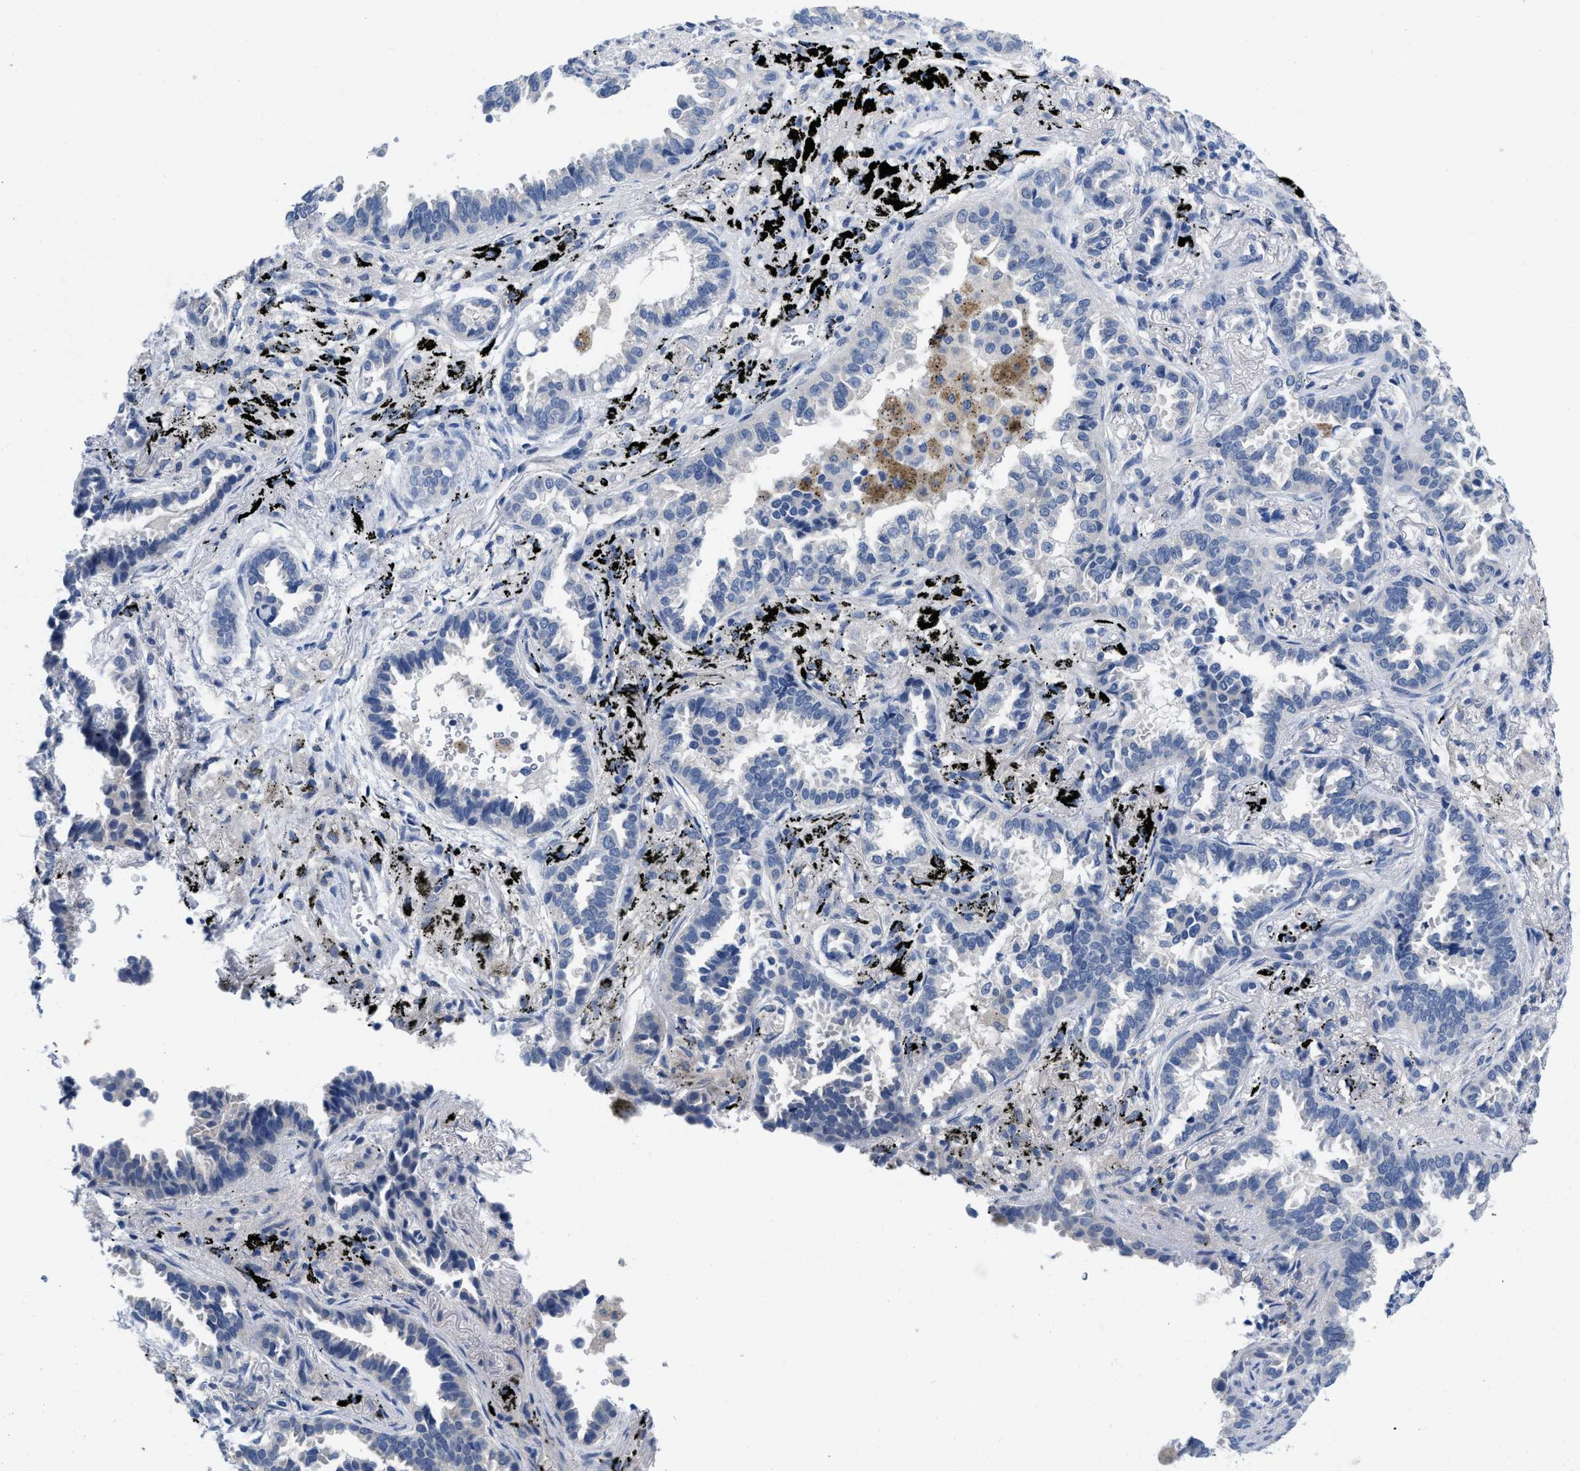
{"staining": {"intensity": "negative", "quantity": "none", "location": "none"}, "tissue": "lung cancer", "cell_type": "Tumor cells", "image_type": "cancer", "snomed": [{"axis": "morphology", "description": "Normal tissue, NOS"}, {"axis": "morphology", "description": "Adenocarcinoma, NOS"}, {"axis": "topography", "description": "Lung"}], "caption": "The image displays no staining of tumor cells in adenocarcinoma (lung).", "gene": "PYY", "patient": {"sex": "male", "age": 59}}